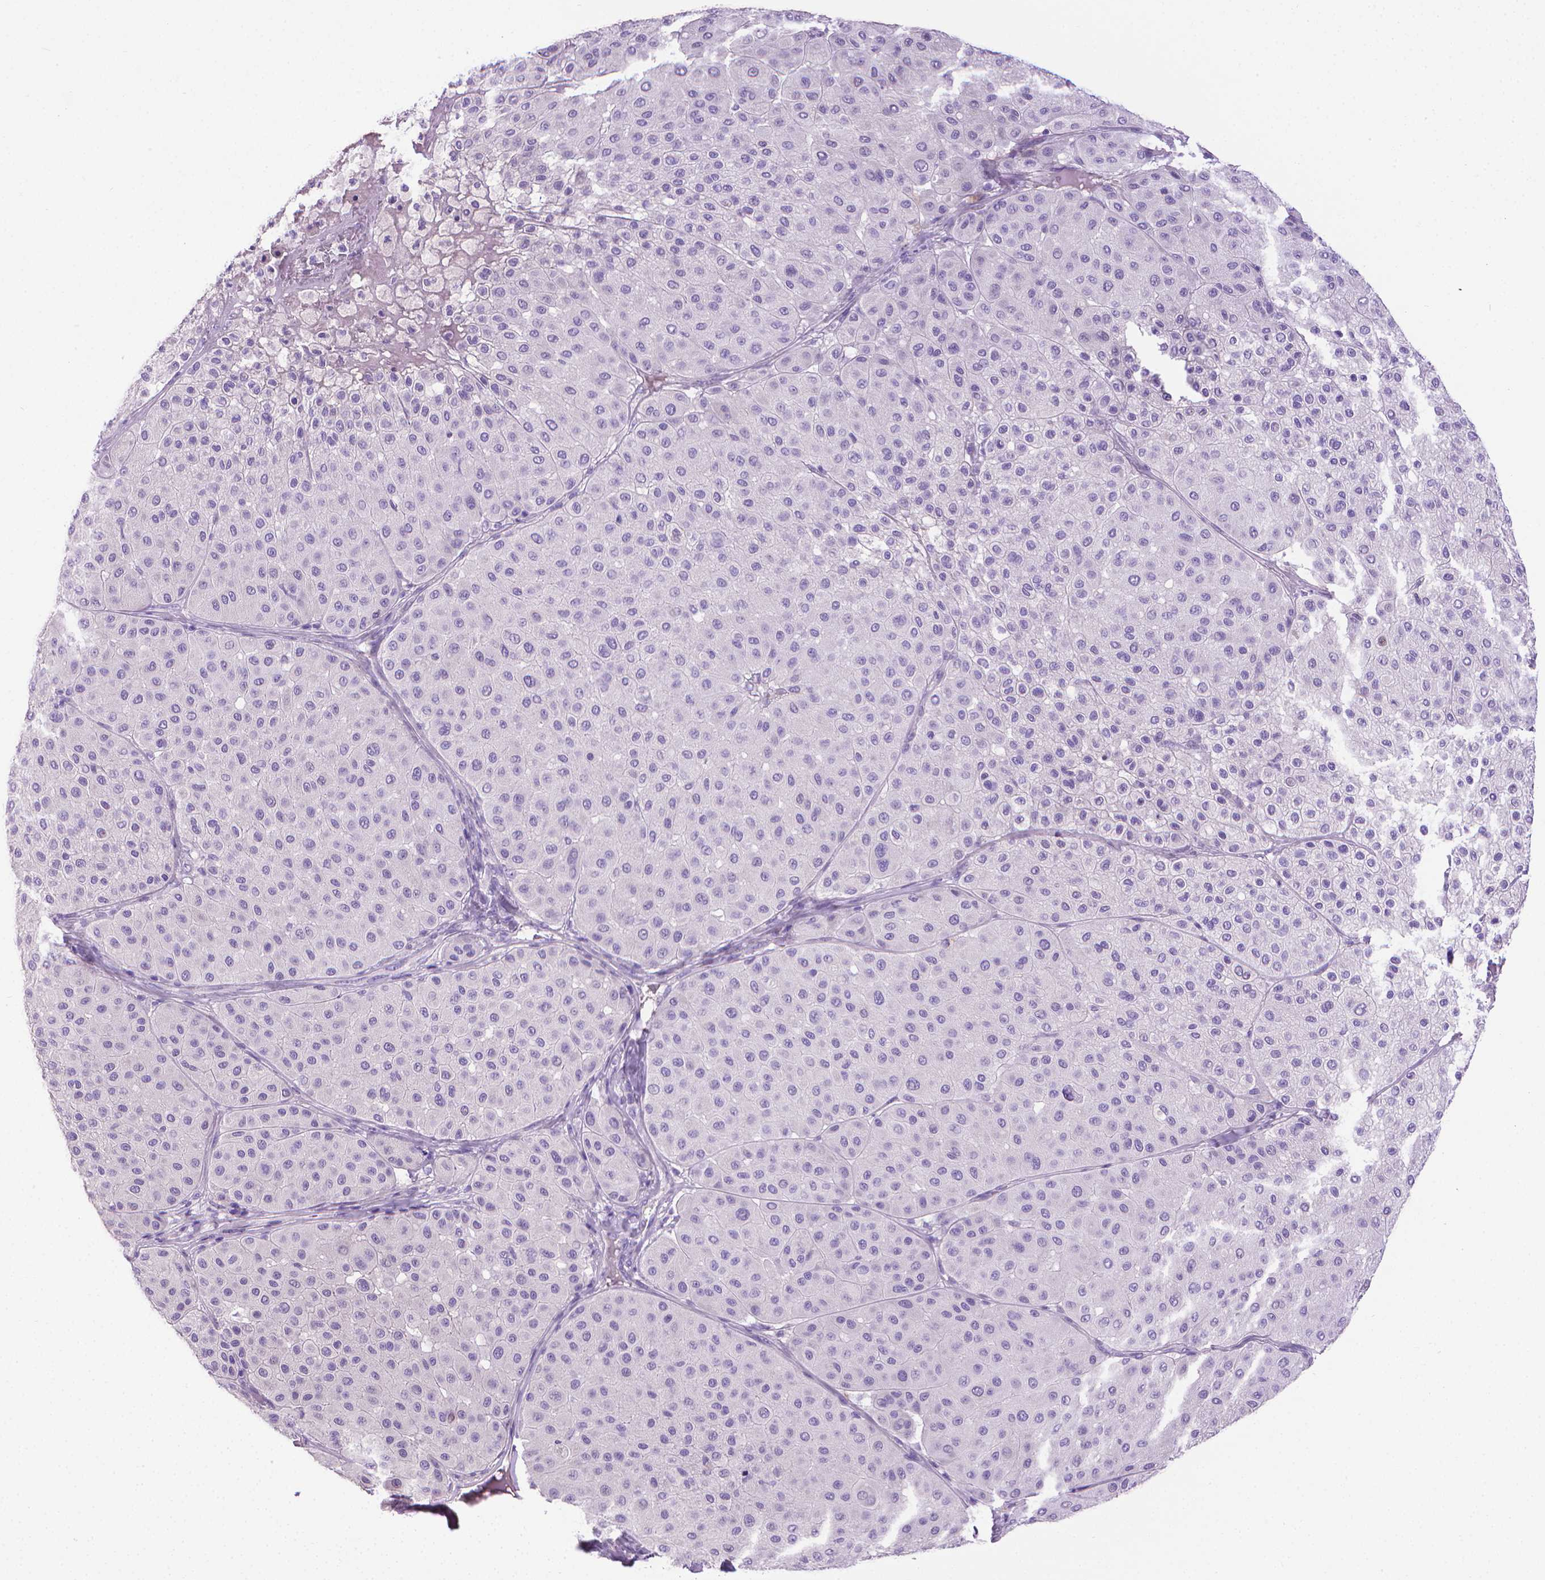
{"staining": {"intensity": "negative", "quantity": "none", "location": "none"}, "tissue": "melanoma", "cell_type": "Tumor cells", "image_type": "cancer", "snomed": [{"axis": "morphology", "description": "Malignant melanoma, Metastatic site"}, {"axis": "topography", "description": "Smooth muscle"}], "caption": "Image shows no significant protein expression in tumor cells of malignant melanoma (metastatic site).", "gene": "PNMA2", "patient": {"sex": "male", "age": 41}}